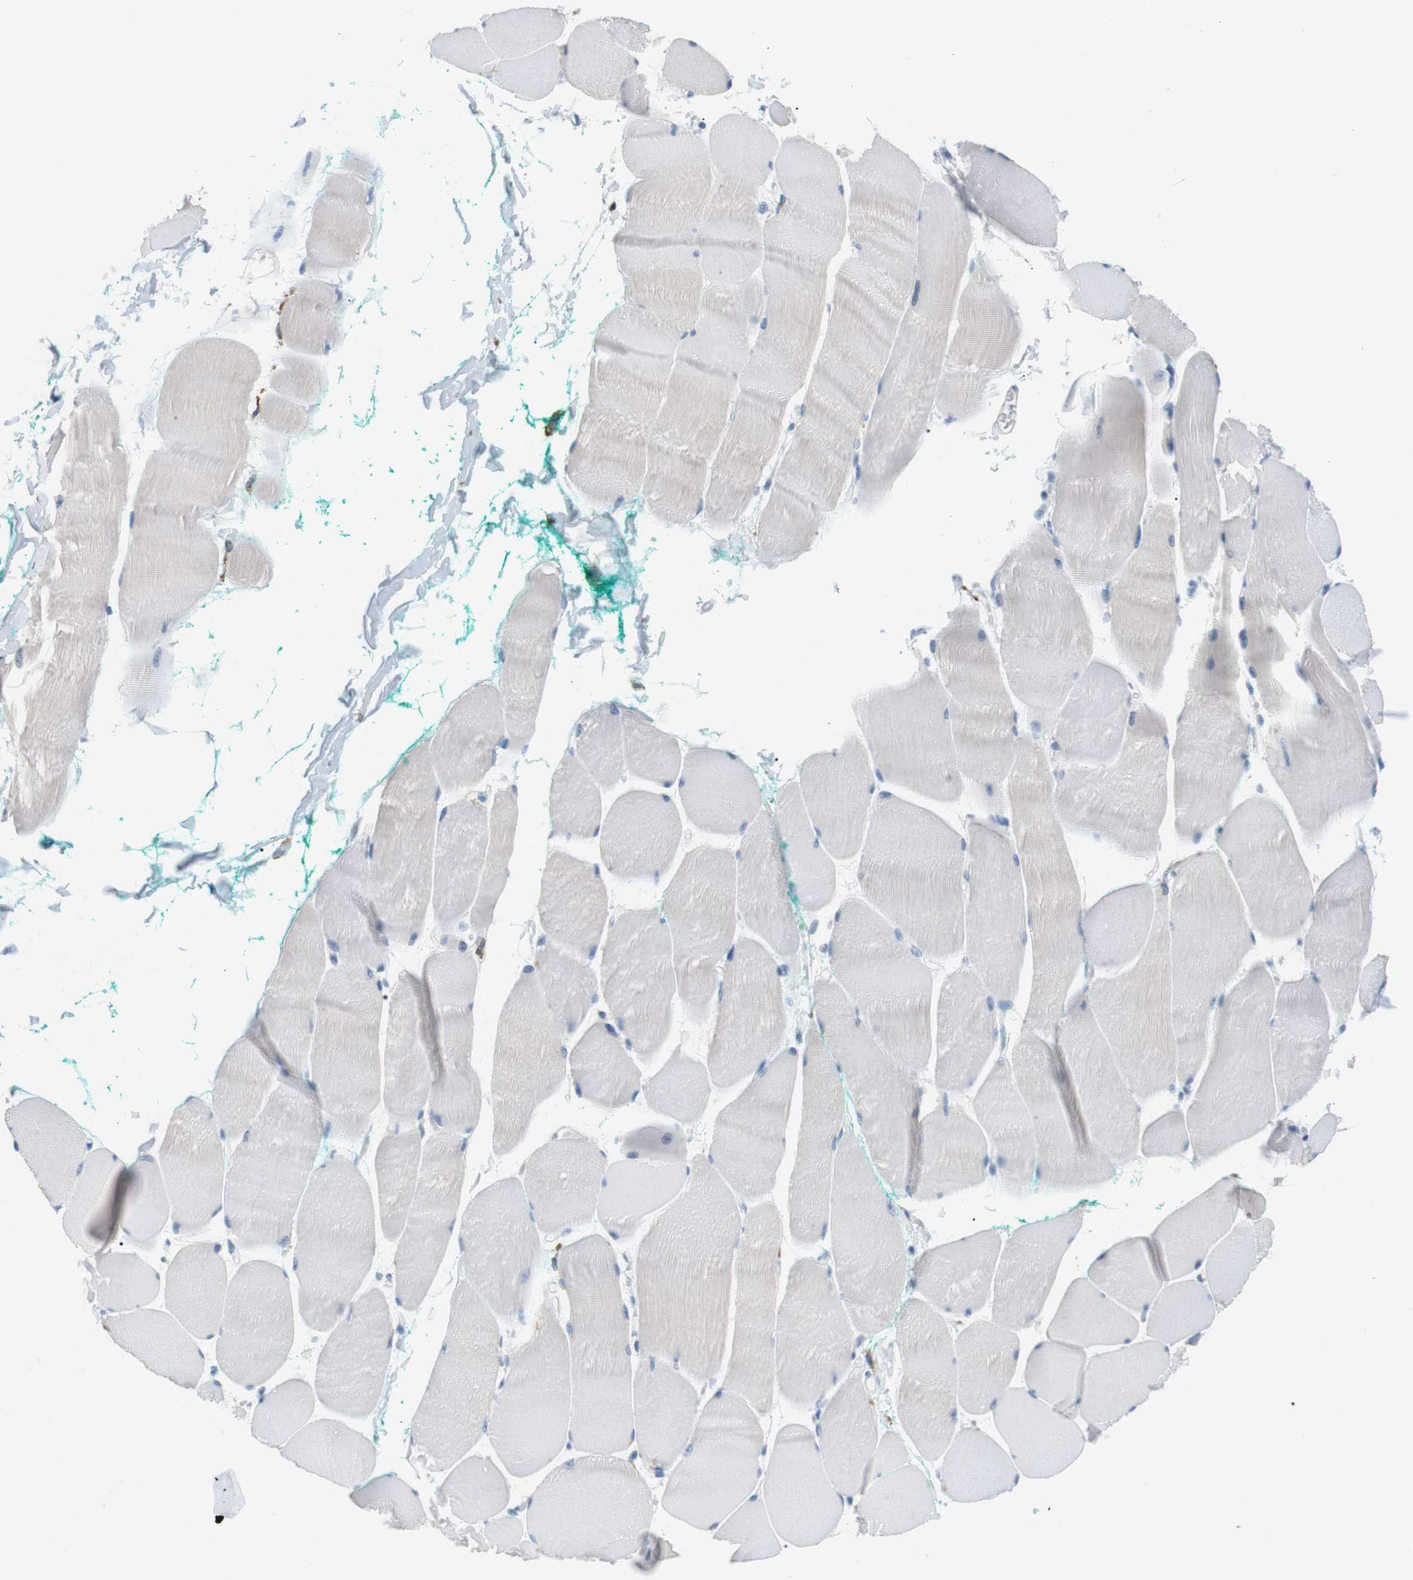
{"staining": {"intensity": "negative", "quantity": "none", "location": "none"}, "tissue": "skeletal muscle", "cell_type": "Myocytes", "image_type": "normal", "snomed": [{"axis": "morphology", "description": "Normal tissue, NOS"}, {"axis": "morphology", "description": "Squamous cell carcinoma, NOS"}, {"axis": "topography", "description": "Skeletal muscle"}], "caption": "DAB immunohistochemical staining of unremarkable human skeletal muscle displays no significant expression in myocytes.", "gene": "FCGRT", "patient": {"sex": "male", "age": 51}}